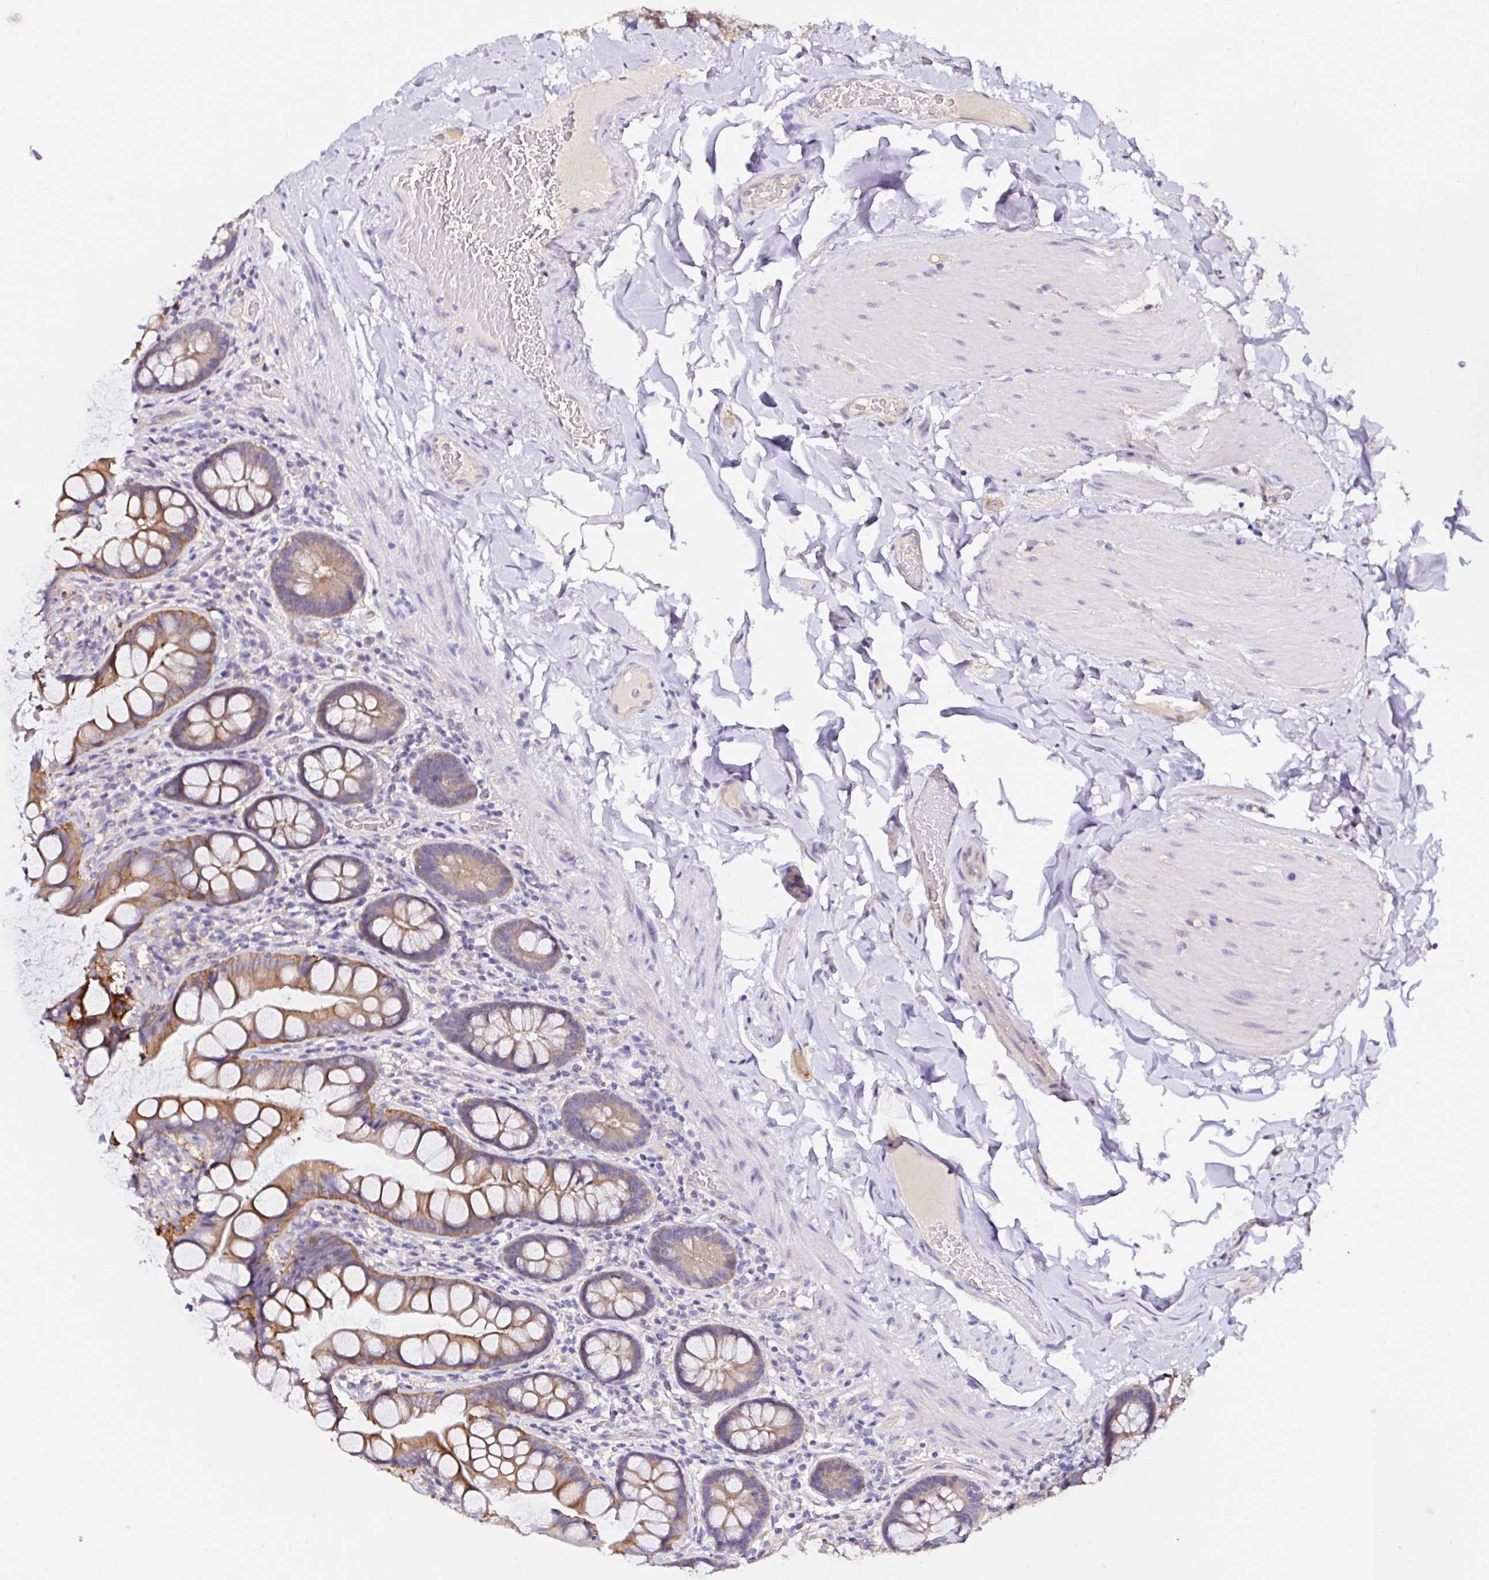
{"staining": {"intensity": "moderate", "quantity": ">75%", "location": "cytoplasmic/membranous"}, "tissue": "small intestine", "cell_type": "Glandular cells", "image_type": "normal", "snomed": [{"axis": "morphology", "description": "Normal tissue, NOS"}, {"axis": "topography", "description": "Small intestine"}], "caption": "This histopathology image demonstrates IHC staining of benign human small intestine, with medium moderate cytoplasmic/membranous expression in about >75% of glandular cells.", "gene": "RSRP1", "patient": {"sex": "male", "age": 70}}